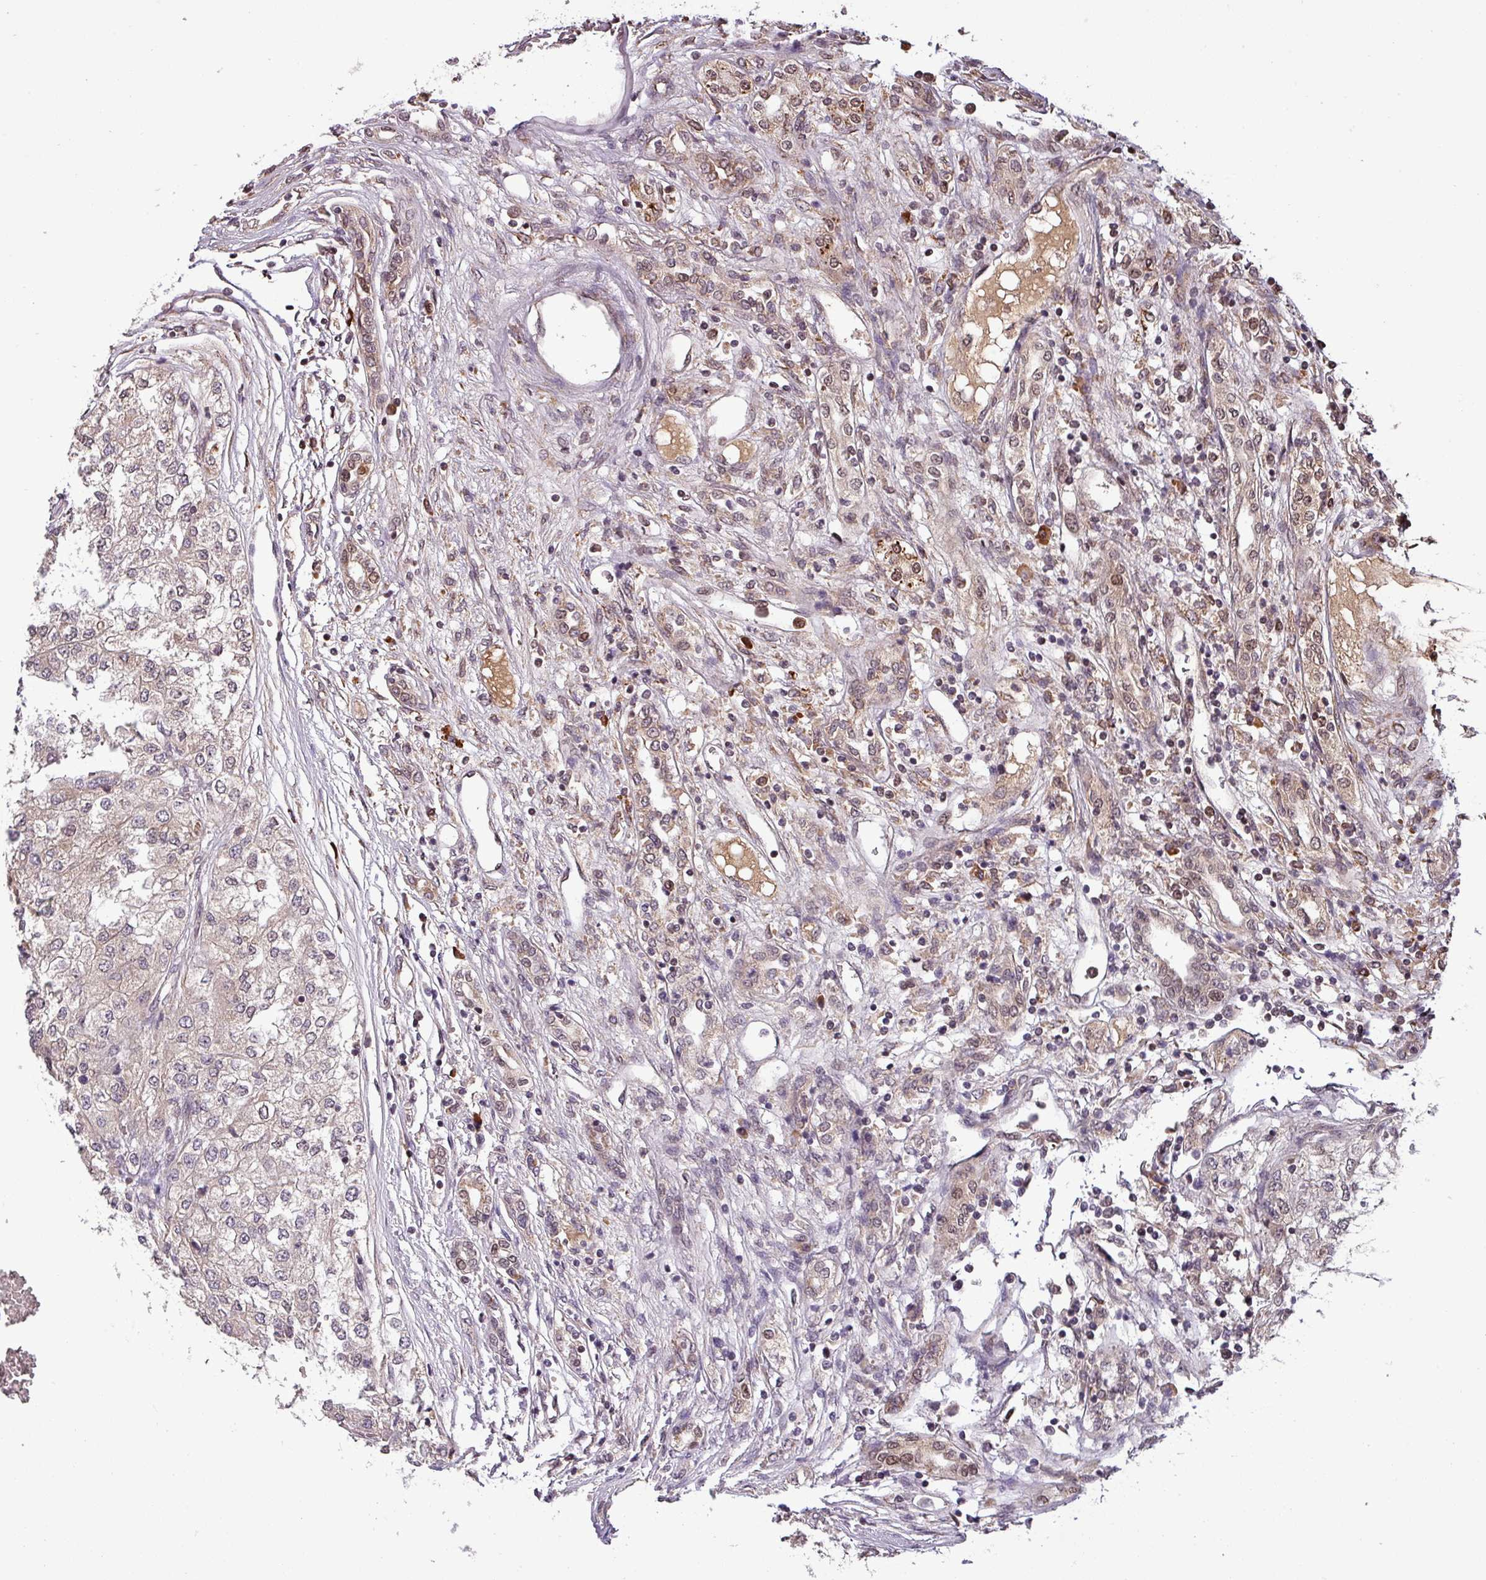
{"staining": {"intensity": "weak", "quantity": "<25%", "location": "nuclear"}, "tissue": "renal cancer", "cell_type": "Tumor cells", "image_type": "cancer", "snomed": [{"axis": "morphology", "description": "Adenocarcinoma, NOS"}, {"axis": "topography", "description": "Kidney"}], "caption": "An immunohistochemistry (IHC) histopathology image of adenocarcinoma (renal) is shown. There is no staining in tumor cells of adenocarcinoma (renal).", "gene": "NOB1", "patient": {"sex": "female", "age": 54}}